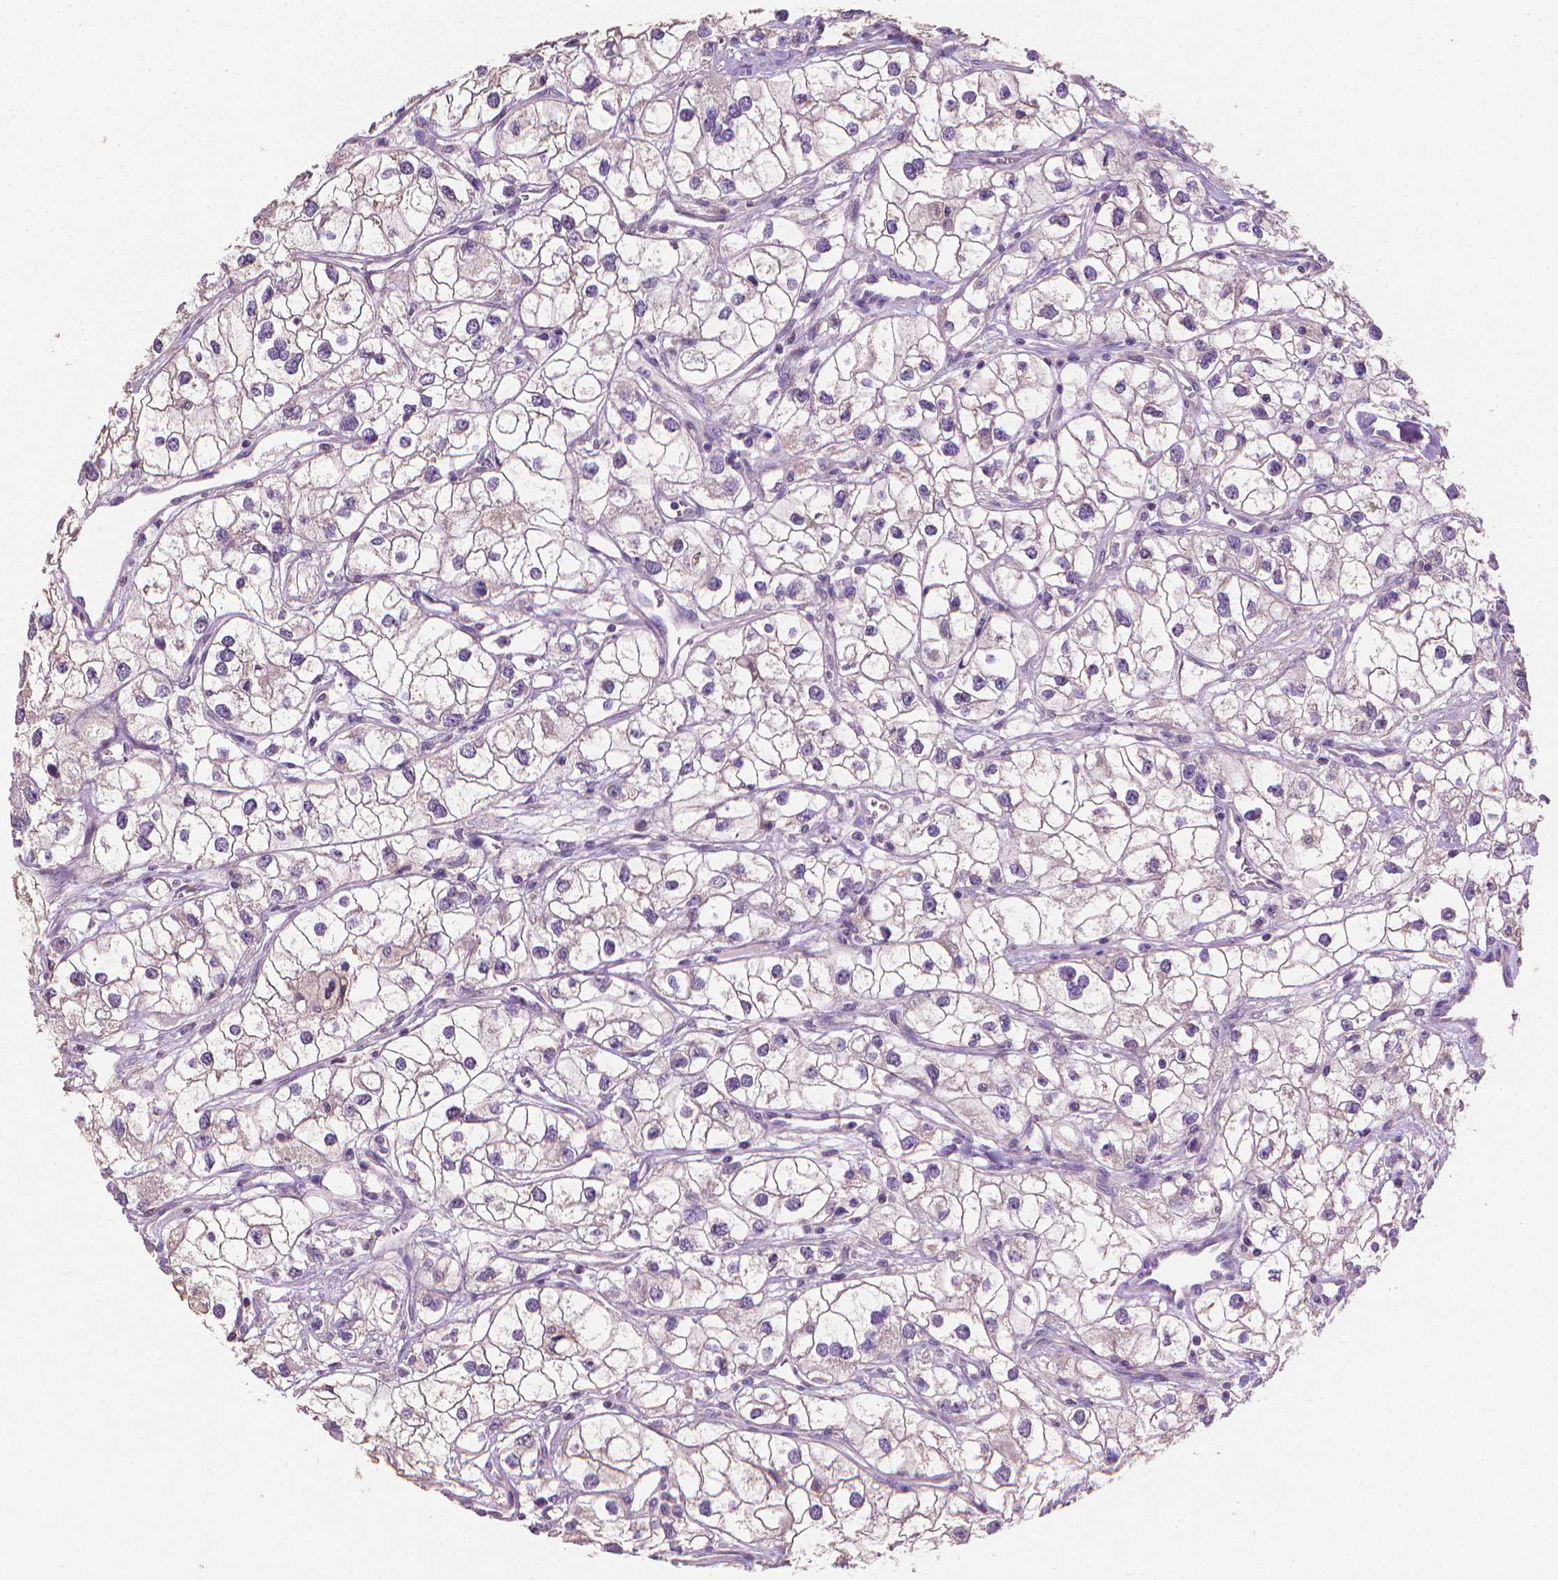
{"staining": {"intensity": "negative", "quantity": "none", "location": "none"}, "tissue": "renal cancer", "cell_type": "Tumor cells", "image_type": "cancer", "snomed": [{"axis": "morphology", "description": "Adenocarcinoma, NOS"}, {"axis": "topography", "description": "Kidney"}], "caption": "Immunohistochemistry of renal adenocarcinoma shows no positivity in tumor cells.", "gene": "CATIP", "patient": {"sex": "male", "age": 59}}